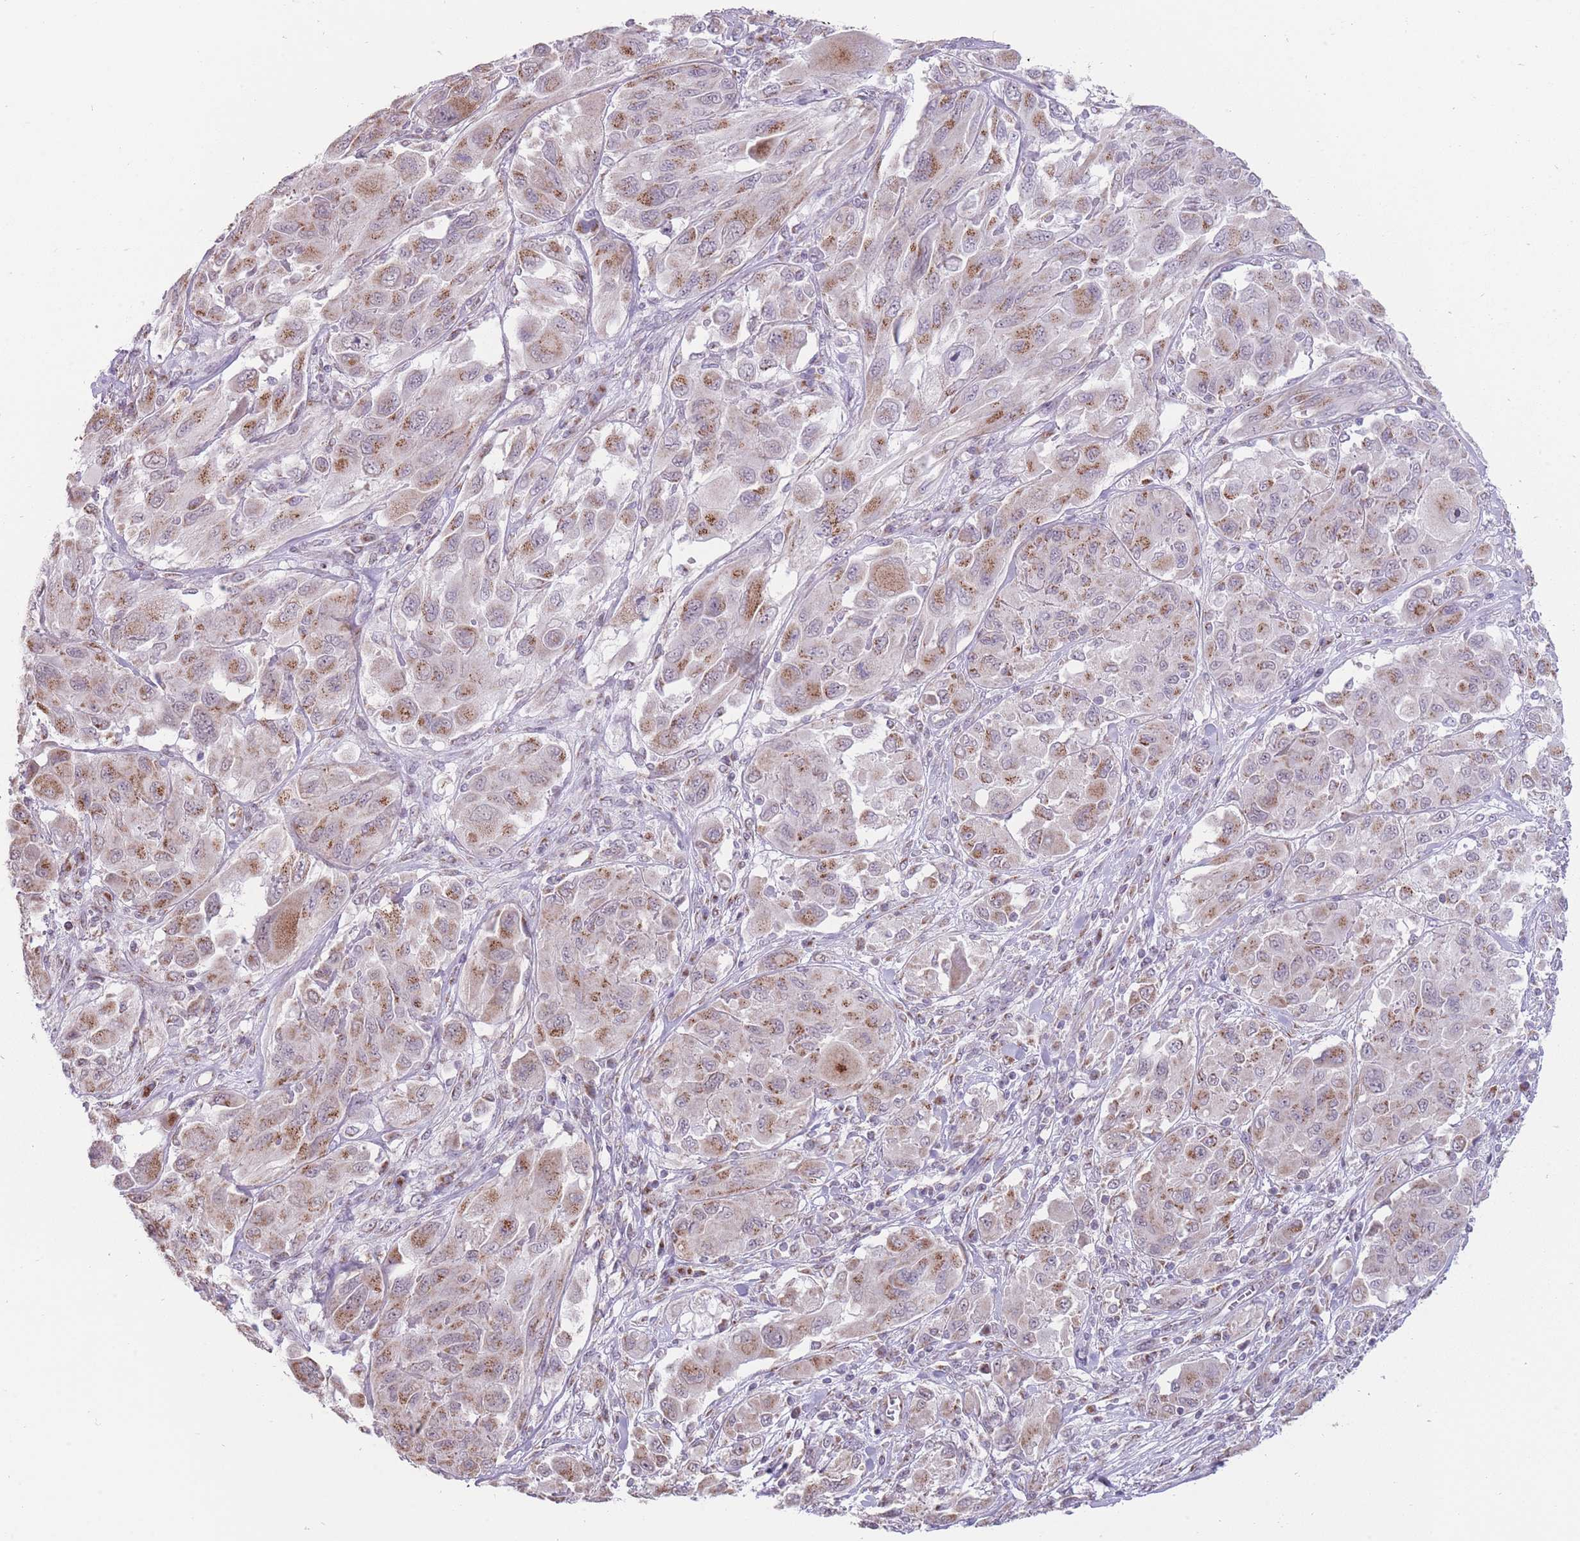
{"staining": {"intensity": "moderate", "quantity": "25%-75%", "location": "cytoplasmic/membranous"}, "tissue": "melanoma", "cell_type": "Tumor cells", "image_type": "cancer", "snomed": [{"axis": "morphology", "description": "Malignant melanoma, NOS"}, {"axis": "topography", "description": "Skin"}], "caption": "This is a histology image of immunohistochemistry staining of melanoma, which shows moderate expression in the cytoplasmic/membranous of tumor cells.", "gene": "NELL1", "patient": {"sex": "female", "age": 91}}